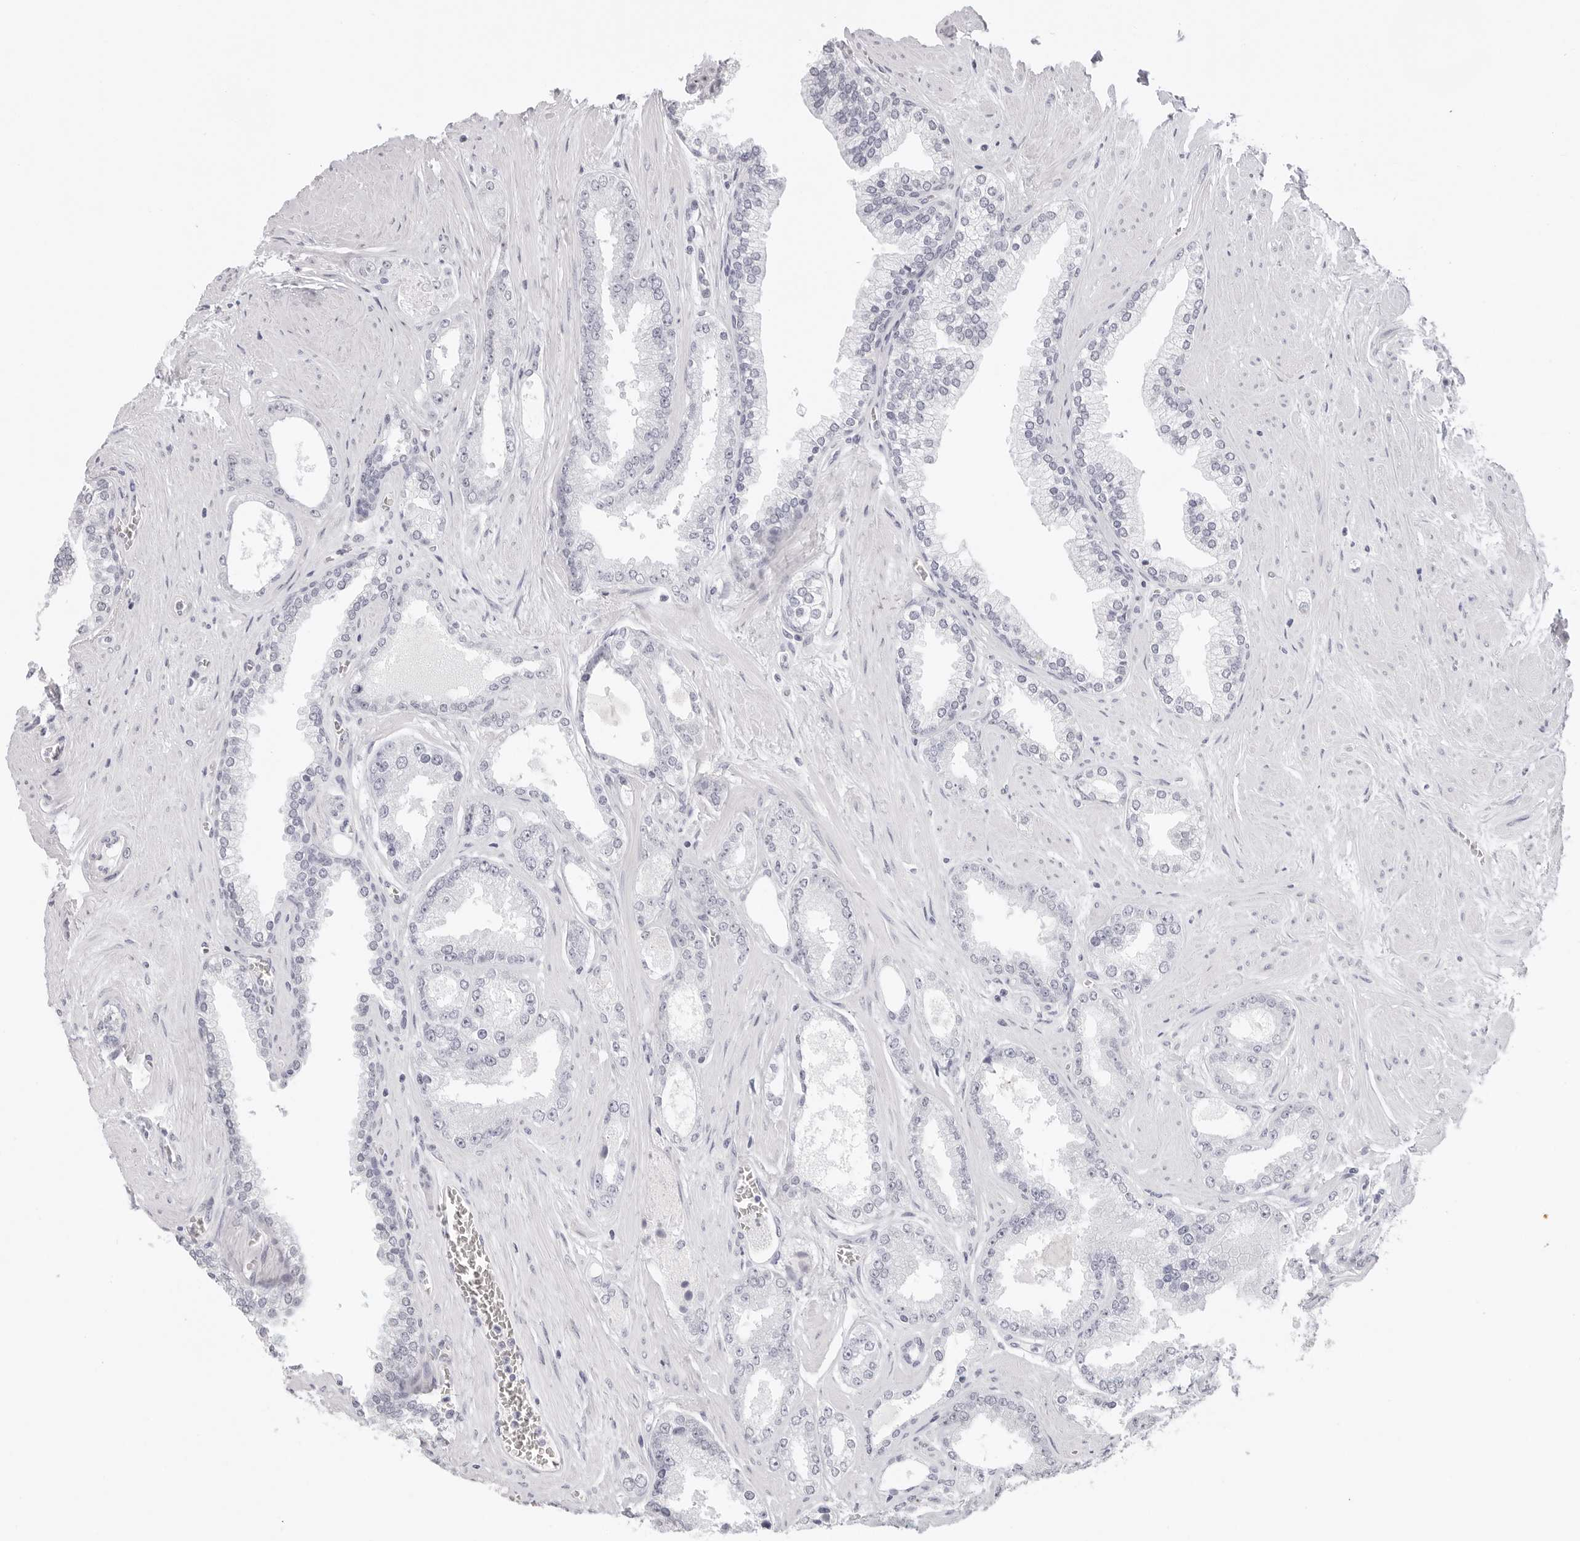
{"staining": {"intensity": "negative", "quantity": "none", "location": "none"}, "tissue": "prostate cancer", "cell_type": "Tumor cells", "image_type": "cancer", "snomed": [{"axis": "morphology", "description": "Adenocarcinoma, Low grade"}, {"axis": "topography", "description": "Prostate"}], "caption": "Prostate cancer was stained to show a protein in brown. There is no significant expression in tumor cells.", "gene": "CST5", "patient": {"sex": "male", "age": 62}}